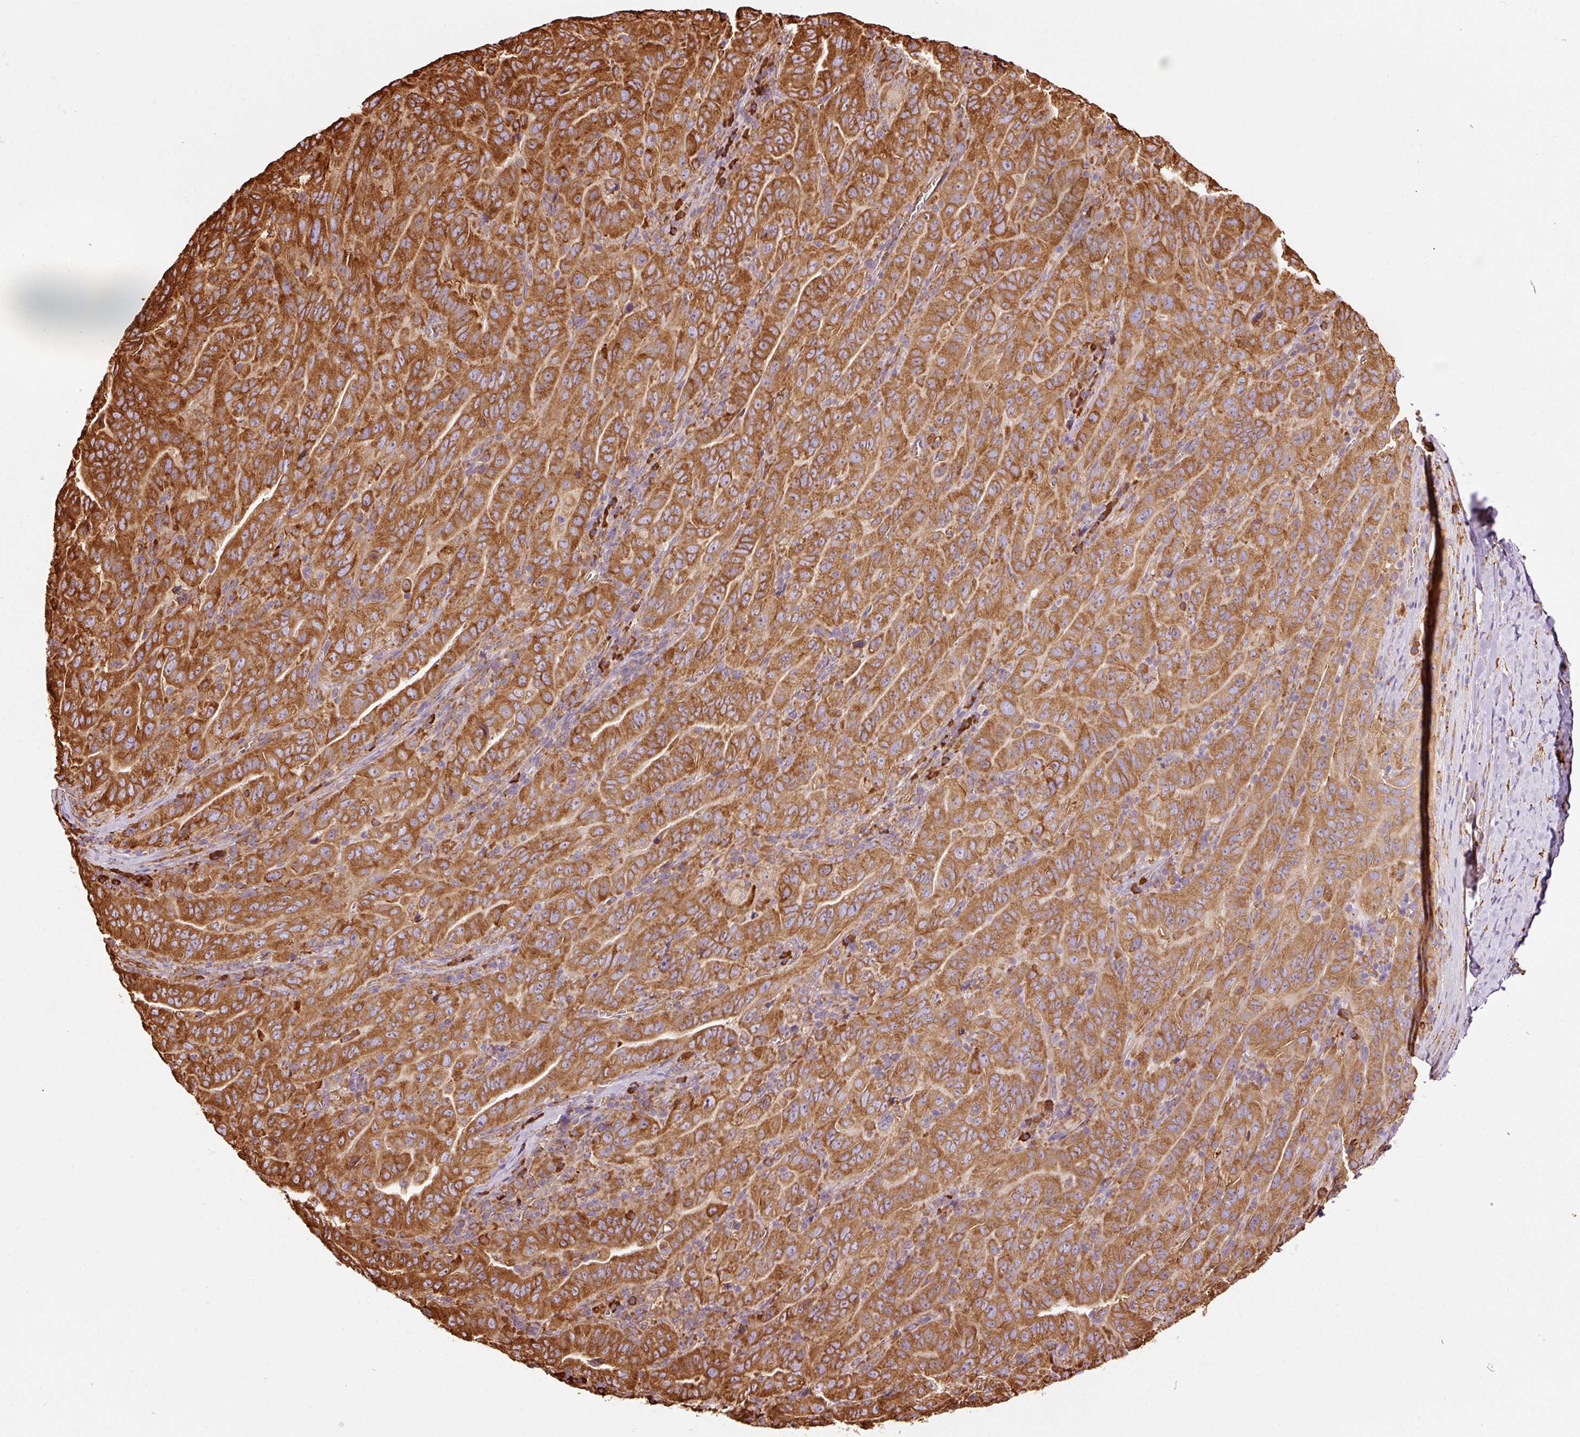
{"staining": {"intensity": "strong", "quantity": ">75%", "location": "cytoplasmic/membranous"}, "tissue": "pancreatic cancer", "cell_type": "Tumor cells", "image_type": "cancer", "snomed": [{"axis": "morphology", "description": "Adenocarcinoma, NOS"}, {"axis": "topography", "description": "Pancreas"}], "caption": "A high amount of strong cytoplasmic/membranous positivity is seen in about >75% of tumor cells in pancreatic cancer tissue.", "gene": "KLC1", "patient": {"sex": "male", "age": 63}}